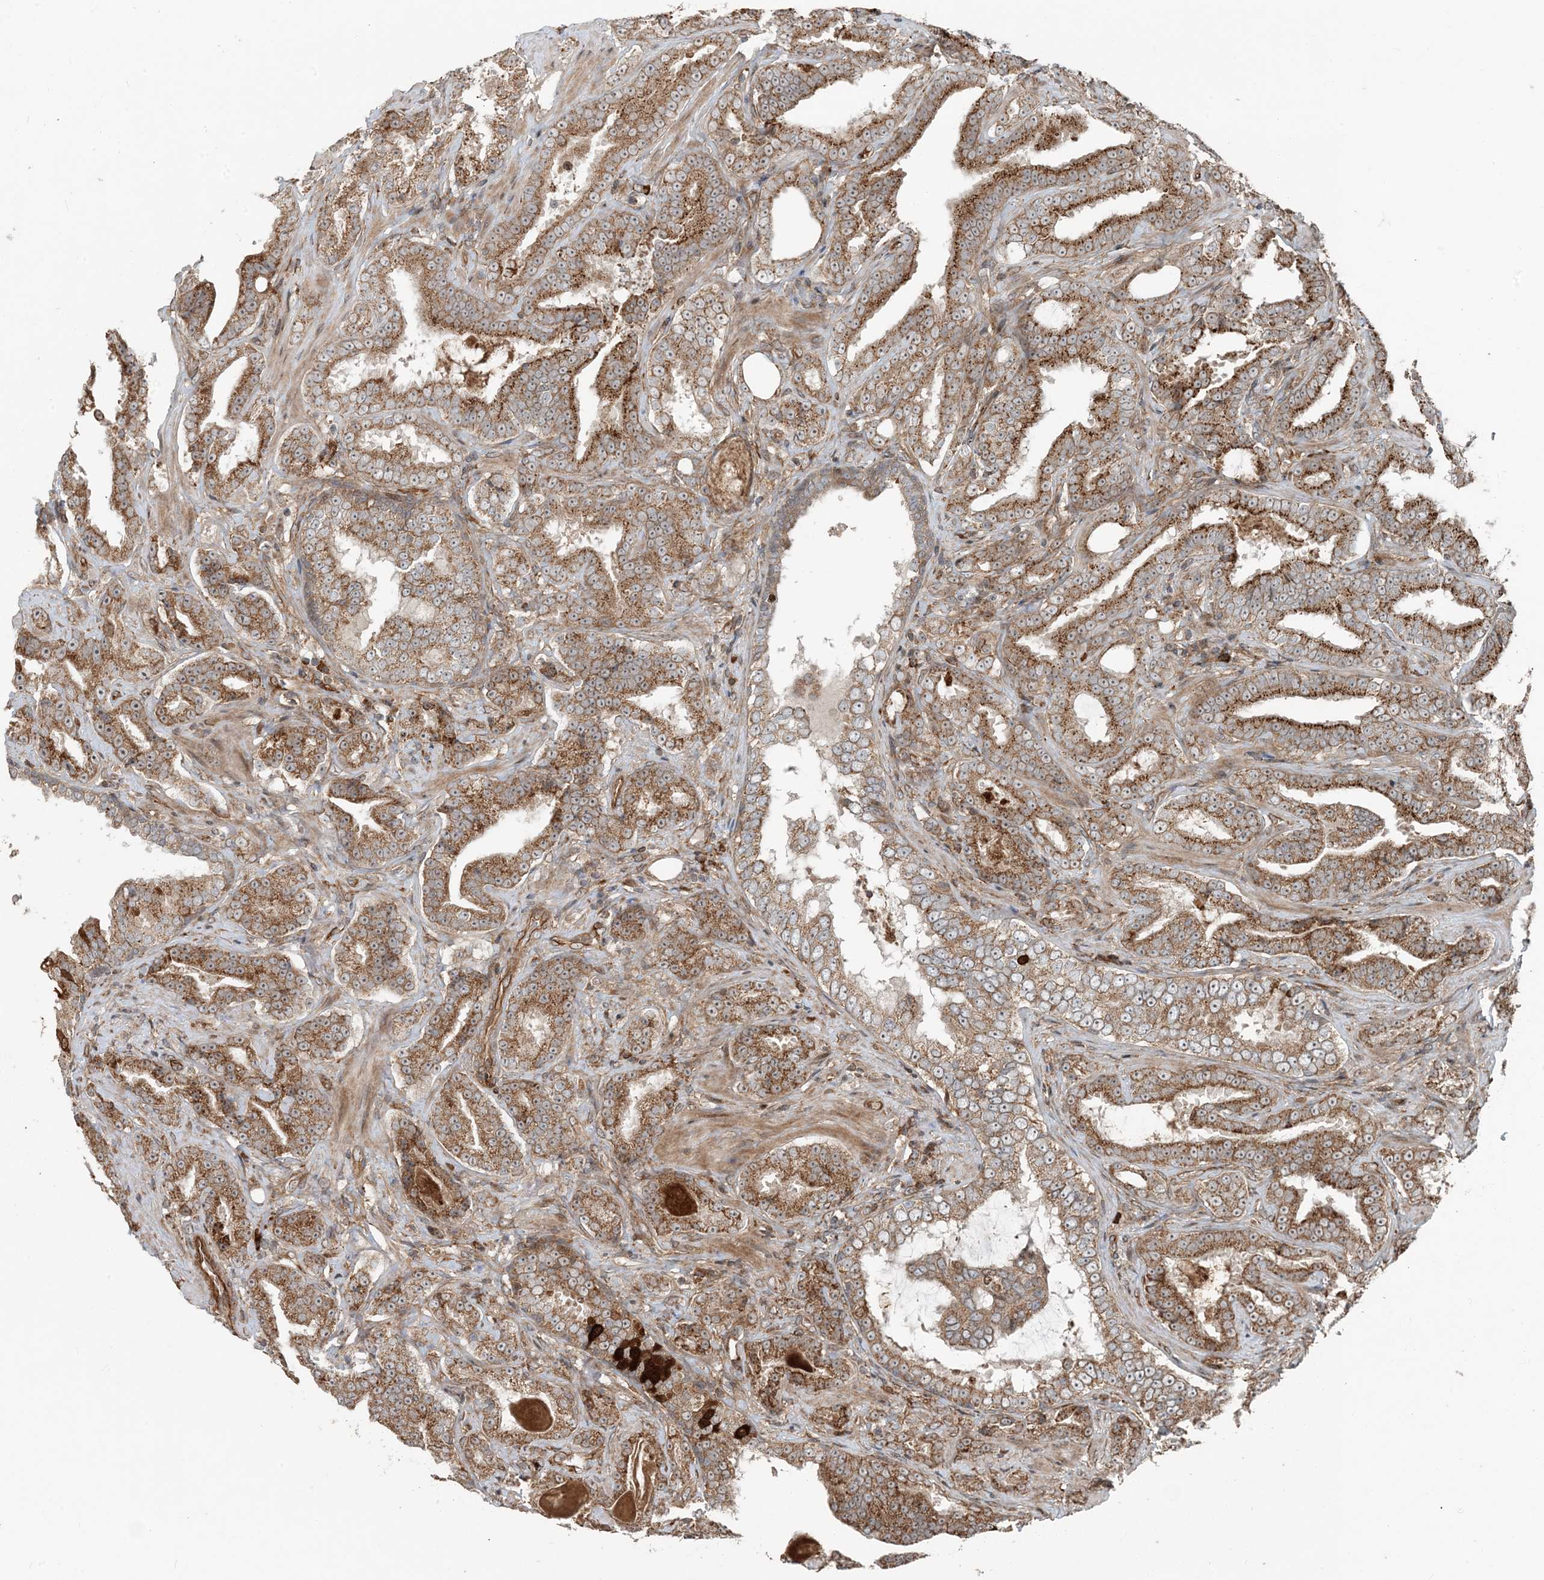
{"staining": {"intensity": "strong", "quantity": "25%-75%", "location": "cytoplasmic/membranous"}, "tissue": "prostate cancer", "cell_type": "Tumor cells", "image_type": "cancer", "snomed": [{"axis": "morphology", "description": "Adenocarcinoma, Low grade"}, {"axis": "topography", "description": "Prostate"}], "caption": "Immunohistochemistry (IHC) photomicrograph of neoplastic tissue: prostate low-grade adenocarcinoma stained using immunohistochemistry reveals high levels of strong protein expression localized specifically in the cytoplasmic/membranous of tumor cells, appearing as a cytoplasmic/membranous brown color.", "gene": "EDEM2", "patient": {"sex": "male", "age": 60}}